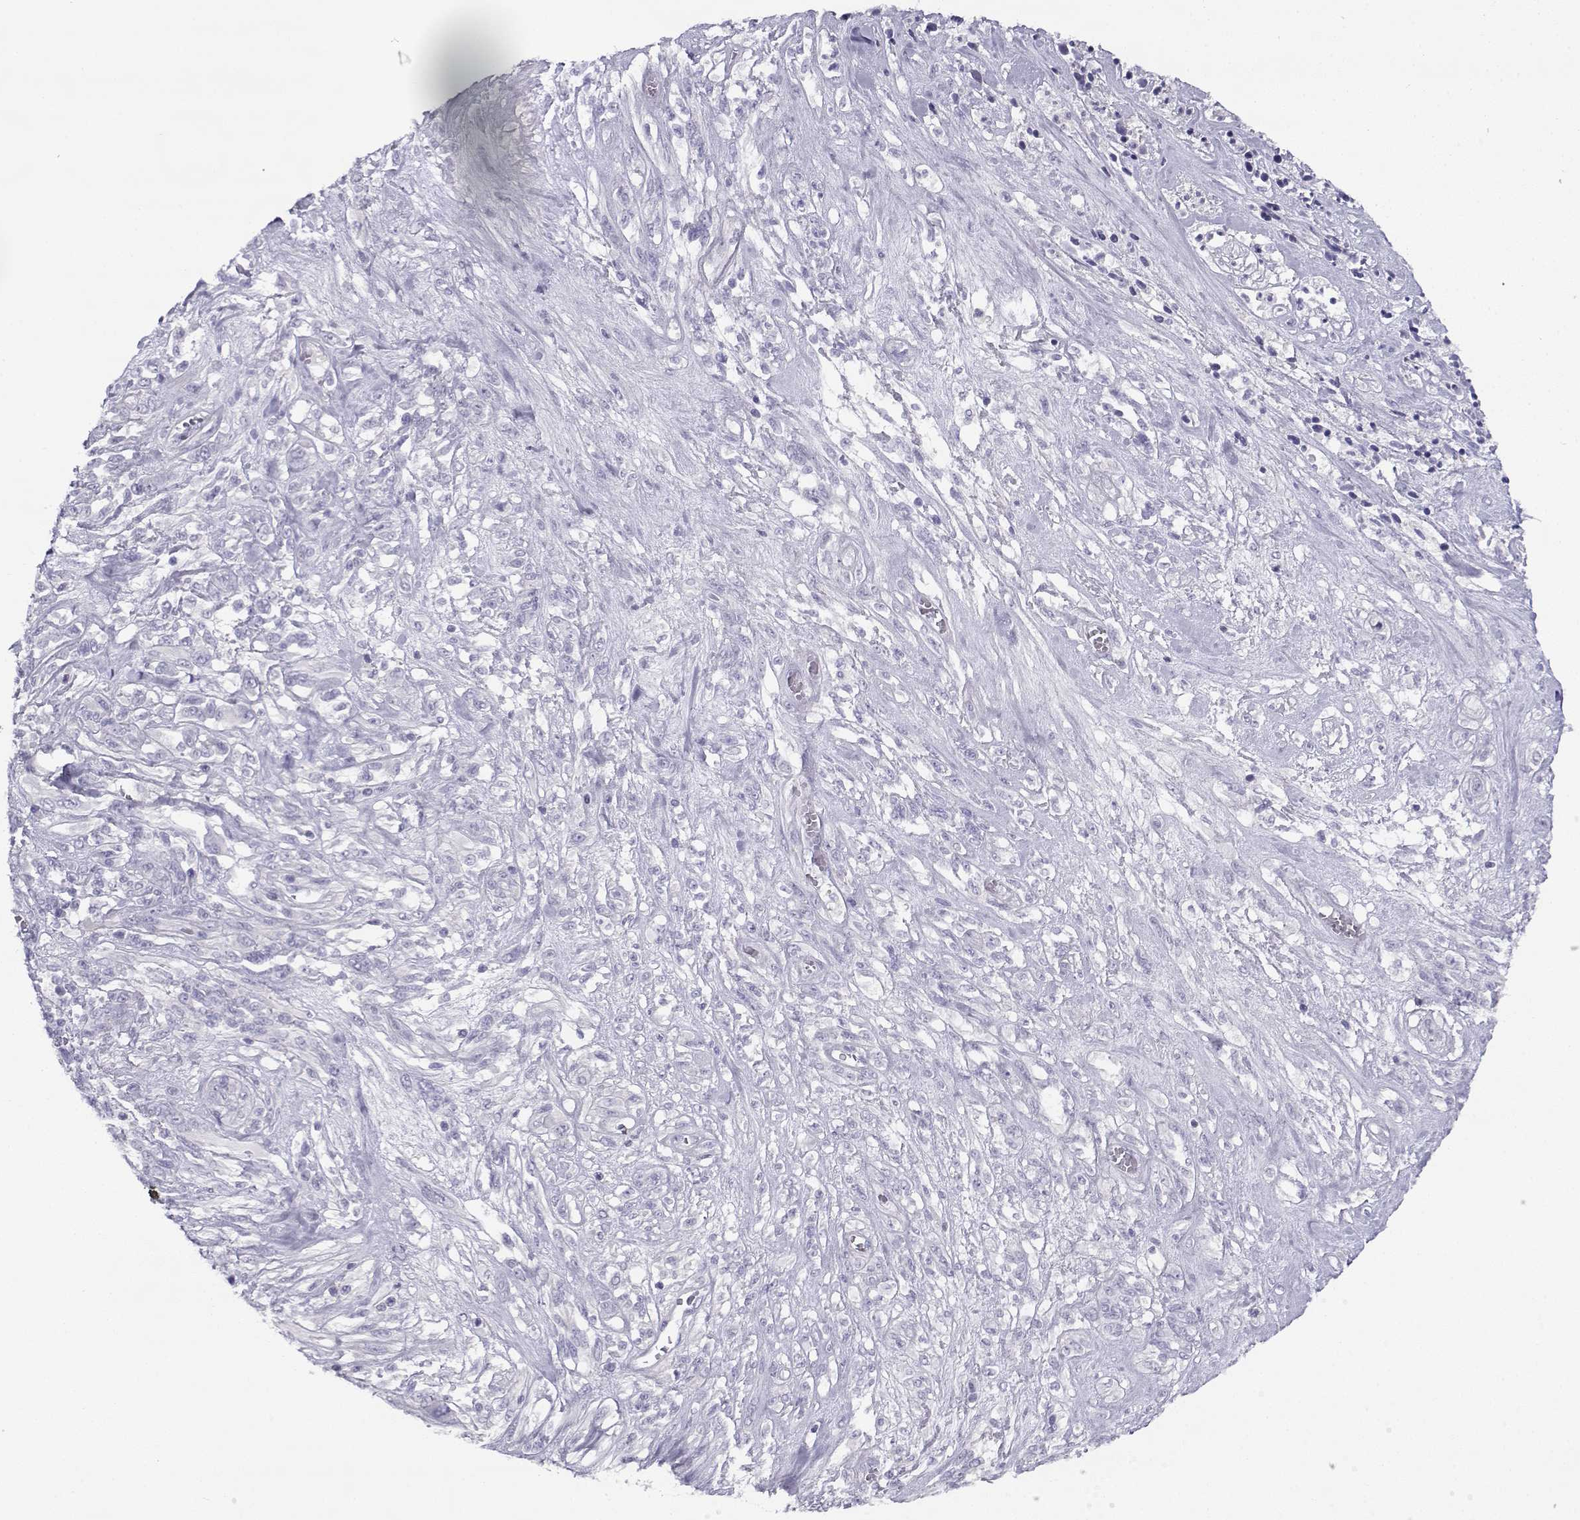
{"staining": {"intensity": "negative", "quantity": "none", "location": "none"}, "tissue": "melanoma", "cell_type": "Tumor cells", "image_type": "cancer", "snomed": [{"axis": "morphology", "description": "Malignant melanoma, NOS"}, {"axis": "topography", "description": "Skin"}], "caption": "Immunohistochemistry (IHC) image of malignant melanoma stained for a protein (brown), which reveals no staining in tumor cells.", "gene": "FAM166A", "patient": {"sex": "female", "age": 91}}